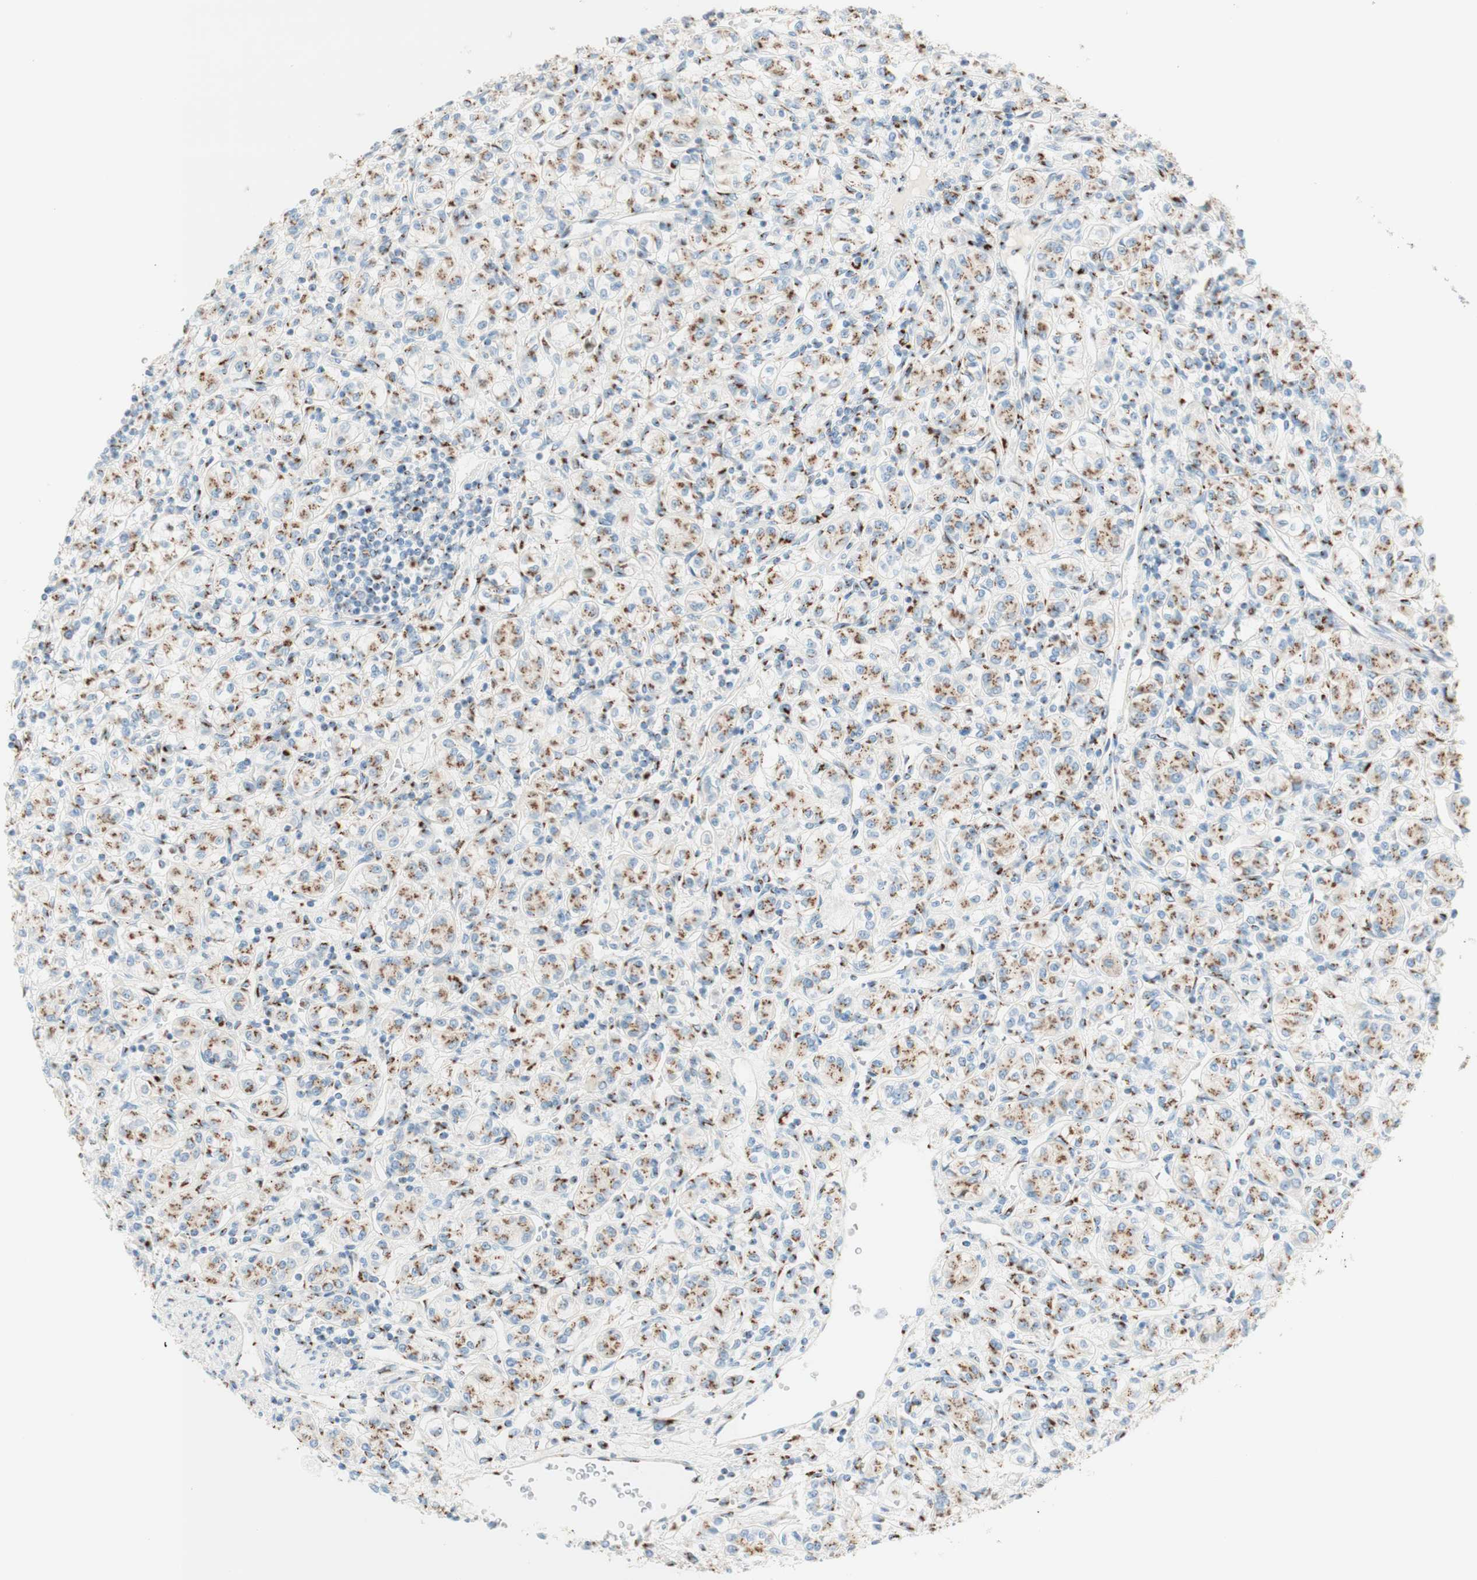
{"staining": {"intensity": "moderate", "quantity": ">75%", "location": "cytoplasmic/membranous"}, "tissue": "renal cancer", "cell_type": "Tumor cells", "image_type": "cancer", "snomed": [{"axis": "morphology", "description": "Adenocarcinoma, NOS"}, {"axis": "topography", "description": "Kidney"}], "caption": "Moderate cytoplasmic/membranous protein positivity is identified in approximately >75% of tumor cells in renal cancer (adenocarcinoma). (DAB IHC with brightfield microscopy, high magnification).", "gene": "GOLGB1", "patient": {"sex": "male", "age": 77}}